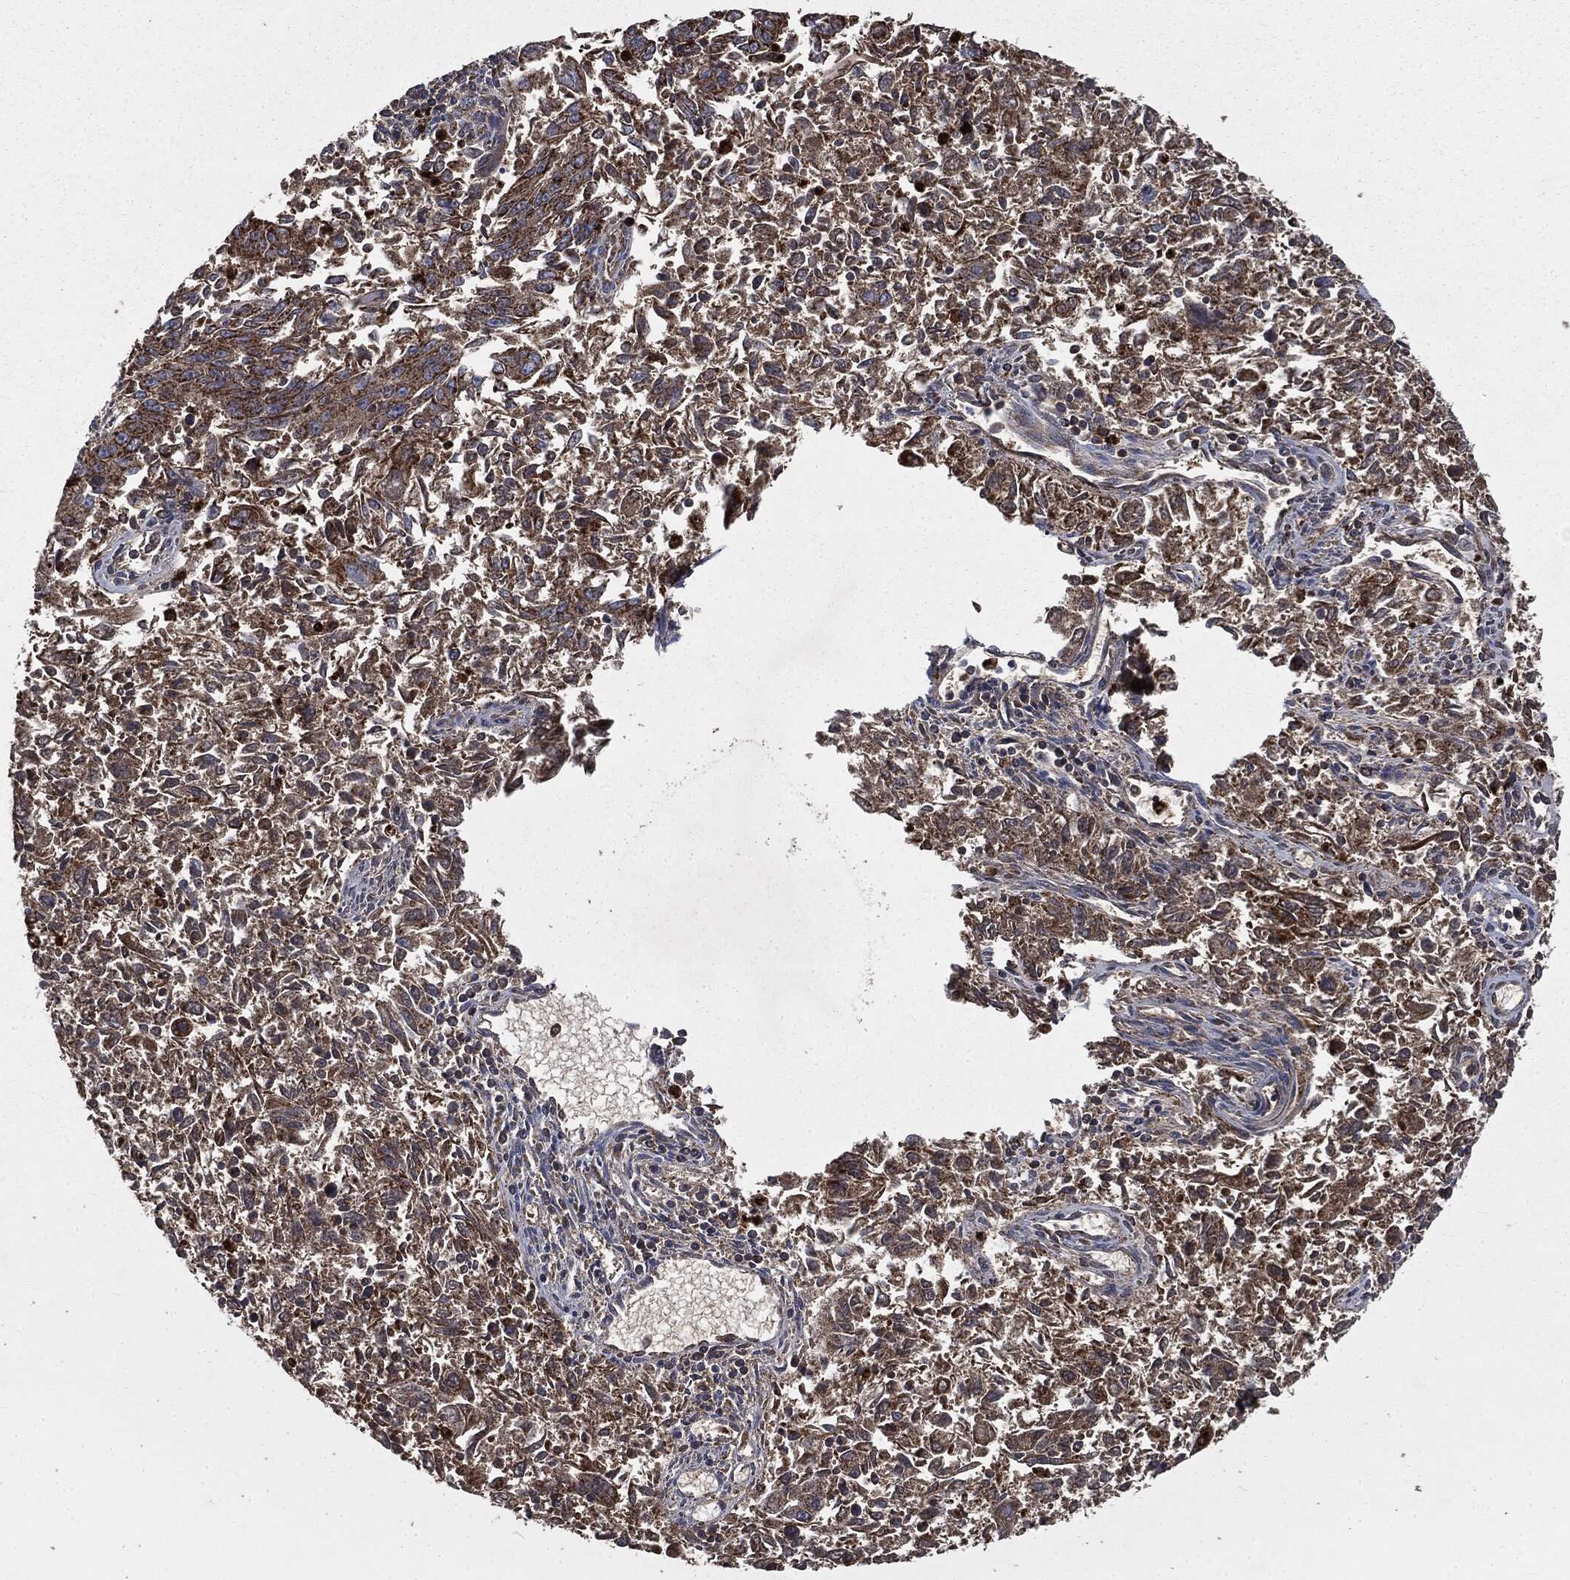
{"staining": {"intensity": "strong", "quantity": ">75%", "location": "cytoplasmic/membranous"}, "tissue": "endometrial cancer", "cell_type": "Tumor cells", "image_type": "cancer", "snomed": [{"axis": "morphology", "description": "Adenocarcinoma, NOS"}, {"axis": "topography", "description": "Endometrium"}], "caption": "There is high levels of strong cytoplasmic/membranous staining in tumor cells of endometrial cancer (adenocarcinoma), as demonstrated by immunohistochemical staining (brown color).", "gene": "MAPK6", "patient": {"sex": "female", "age": 42}}